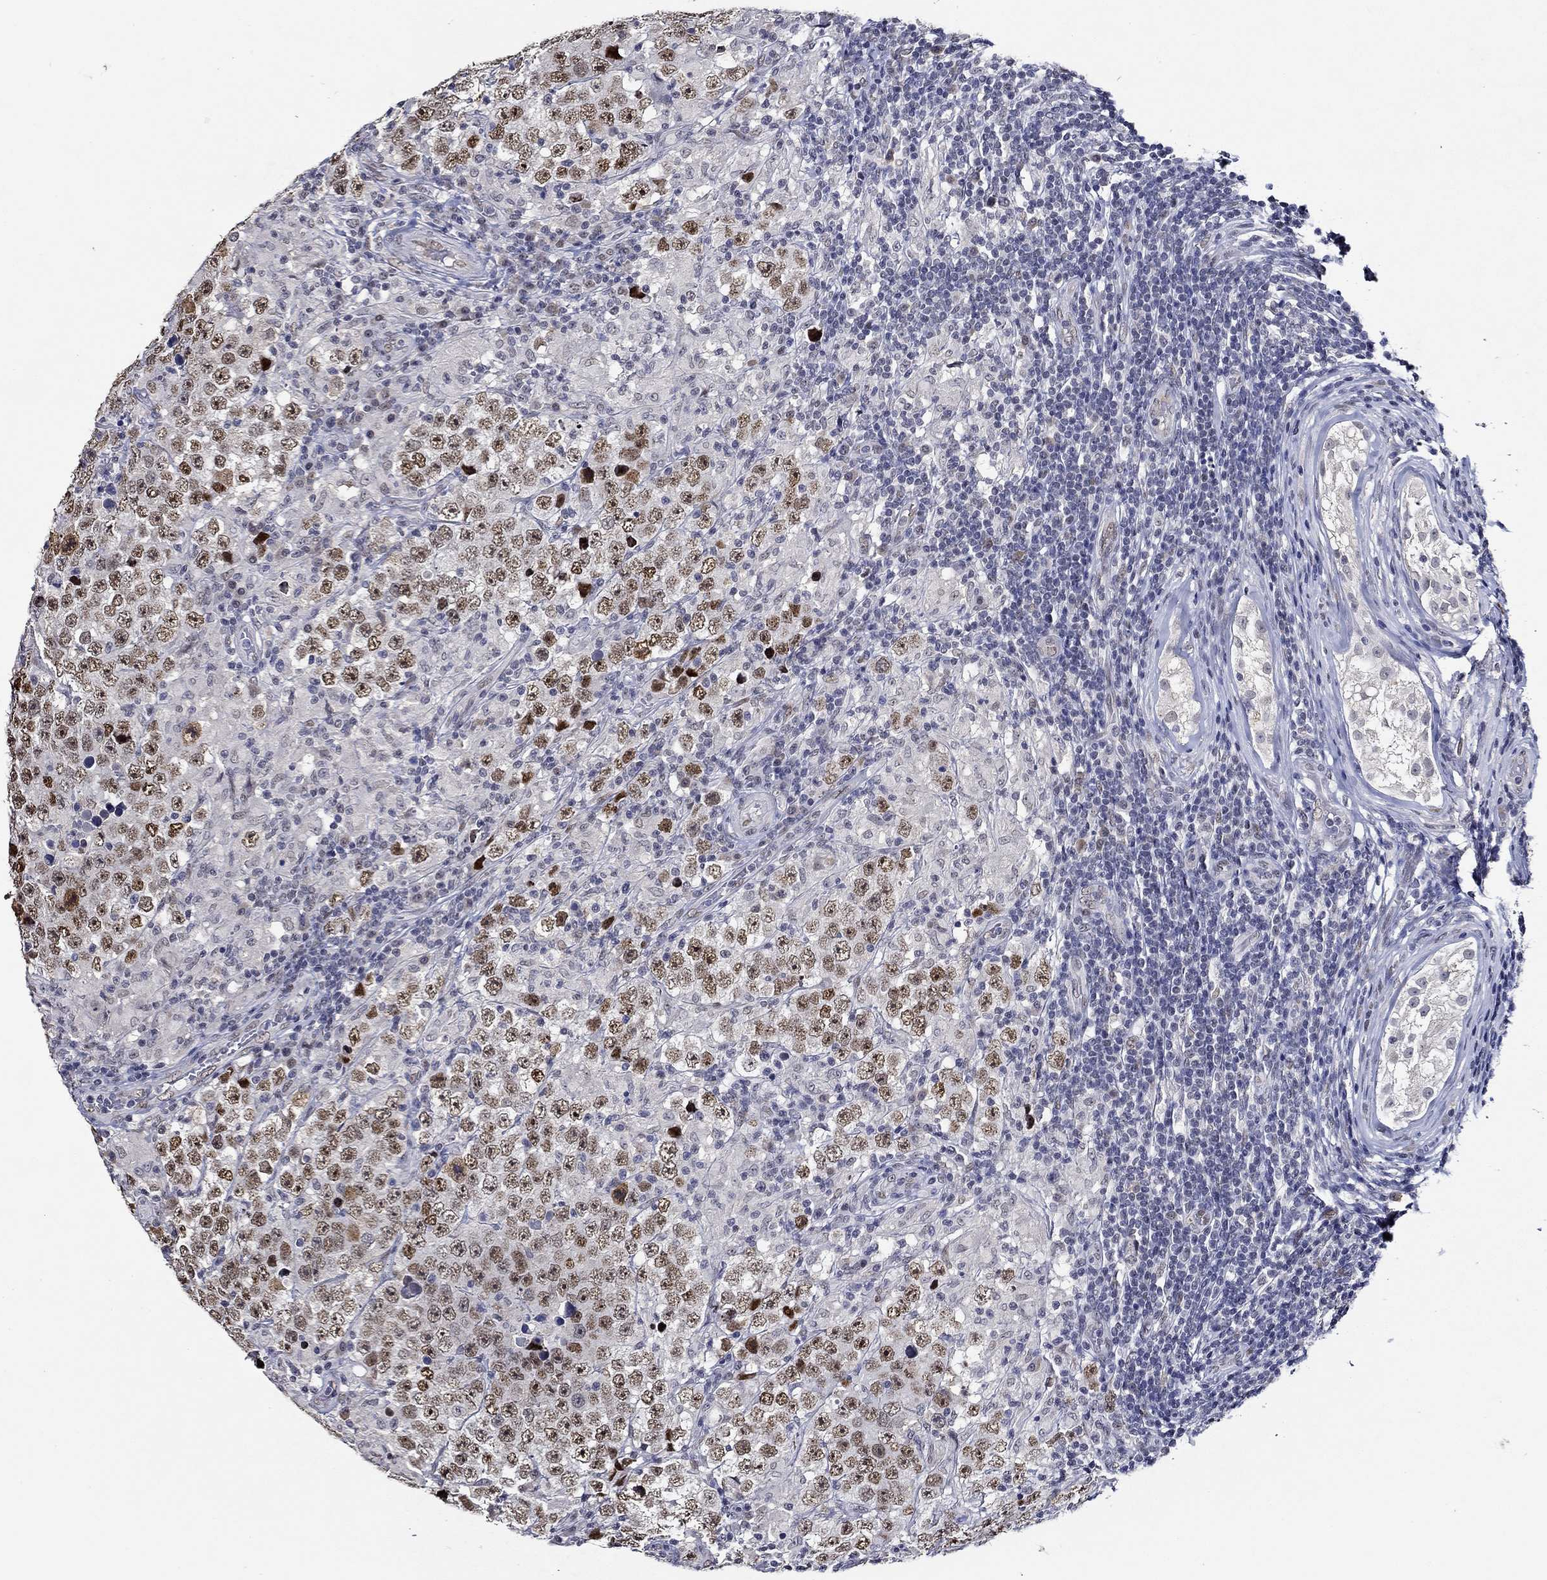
{"staining": {"intensity": "strong", "quantity": "25%-75%", "location": "nuclear"}, "tissue": "testis cancer", "cell_type": "Tumor cells", "image_type": "cancer", "snomed": [{"axis": "morphology", "description": "Seminoma, NOS"}, {"axis": "morphology", "description": "Carcinoma, Embryonal, NOS"}, {"axis": "topography", "description": "Testis"}], "caption": "Strong nuclear positivity for a protein is seen in about 25%-75% of tumor cells of testis embryonal carcinoma using IHC.", "gene": "GATA2", "patient": {"sex": "male", "age": 41}}